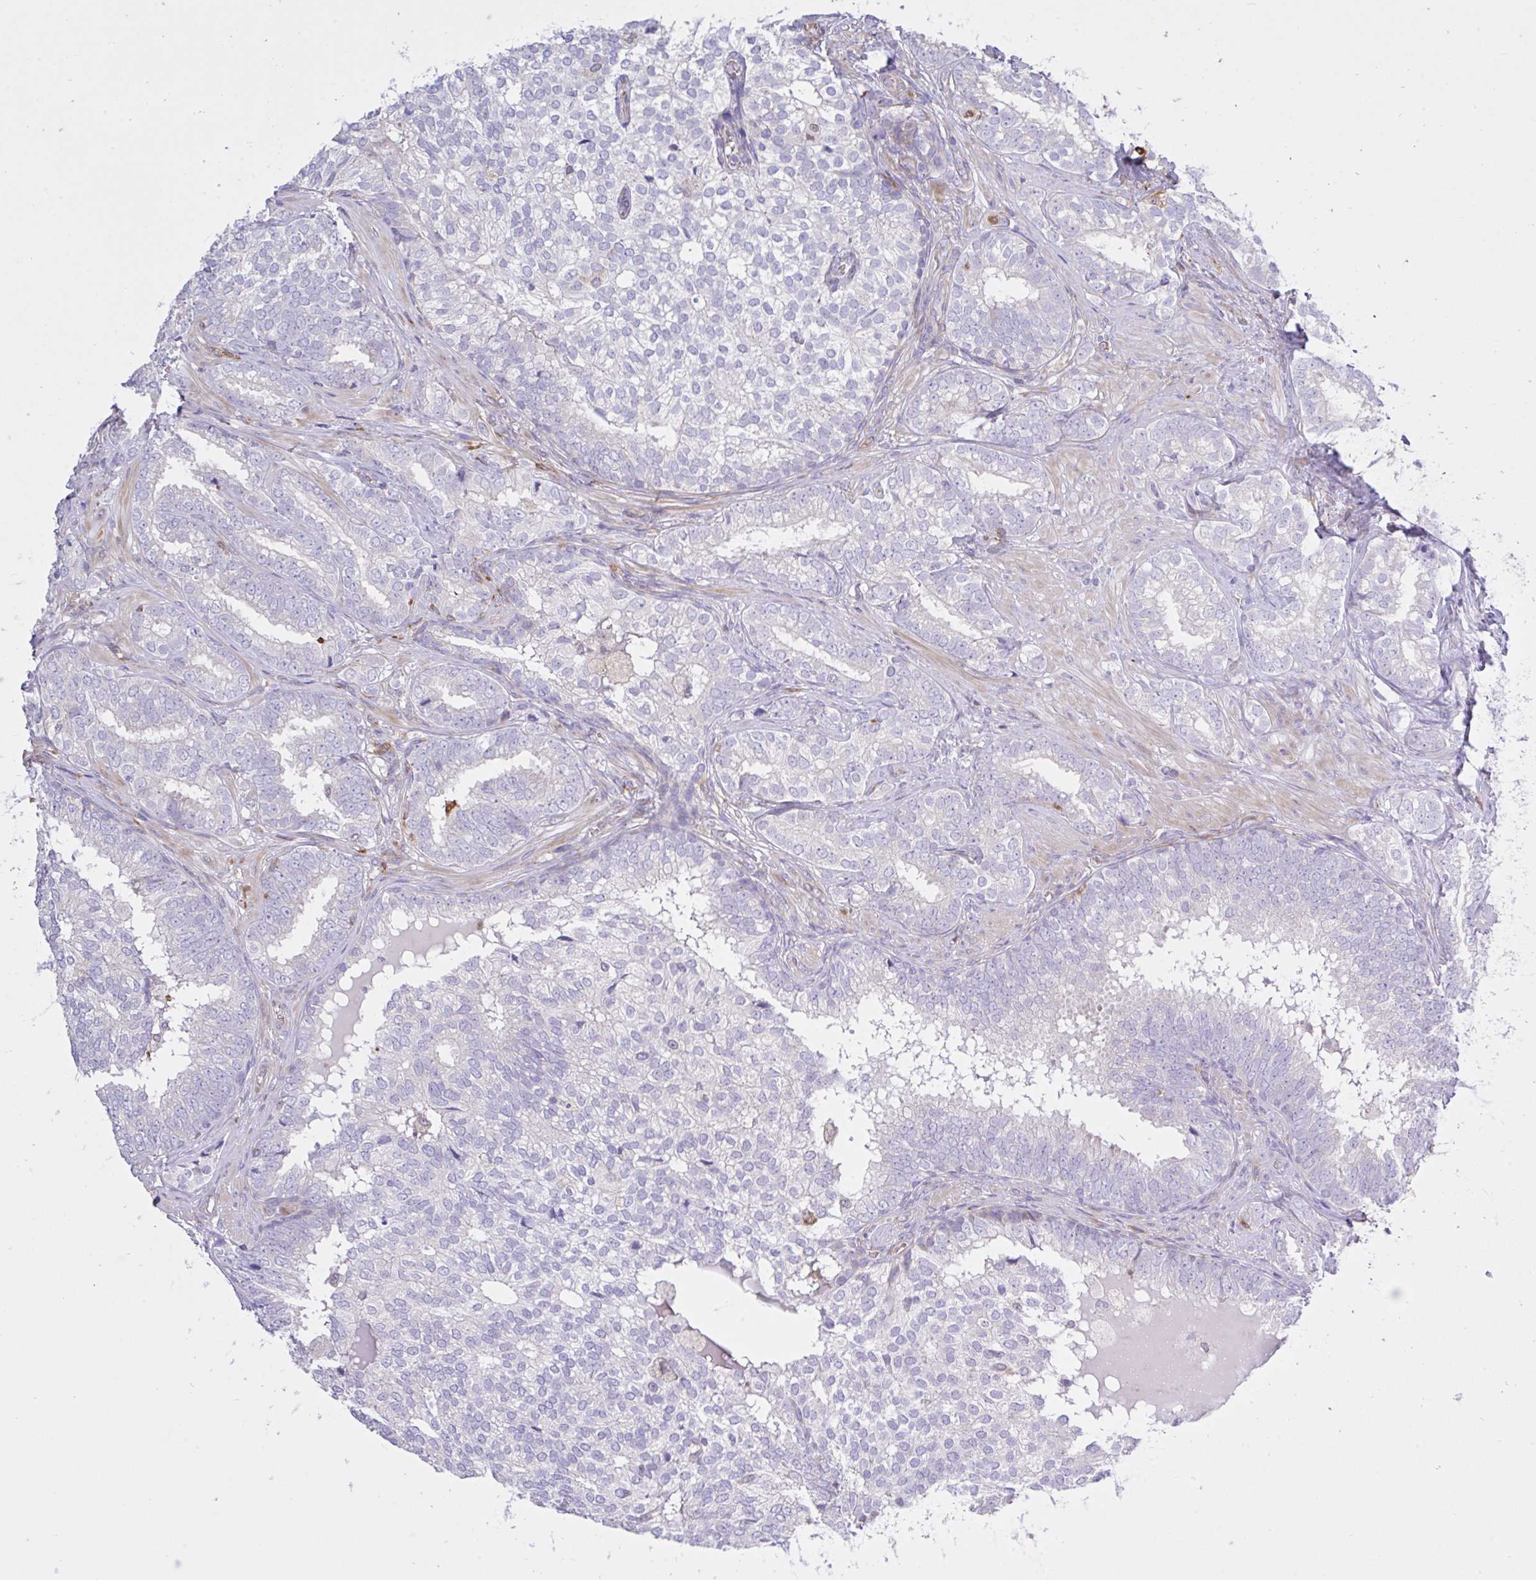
{"staining": {"intensity": "negative", "quantity": "none", "location": "none"}, "tissue": "prostate cancer", "cell_type": "Tumor cells", "image_type": "cancer", "snomed": [{"axis": "morphology", "description": "Adenocarcinoma, High grade"}, {"axis": "topography", "description": "Prostate"}], "caption": "Tumor cells are negative for protein expression in human prostate adenocarcinoma (high-grade).", "gene": "EEF1A2", "patient": {"sex": "male", "age": 72}}